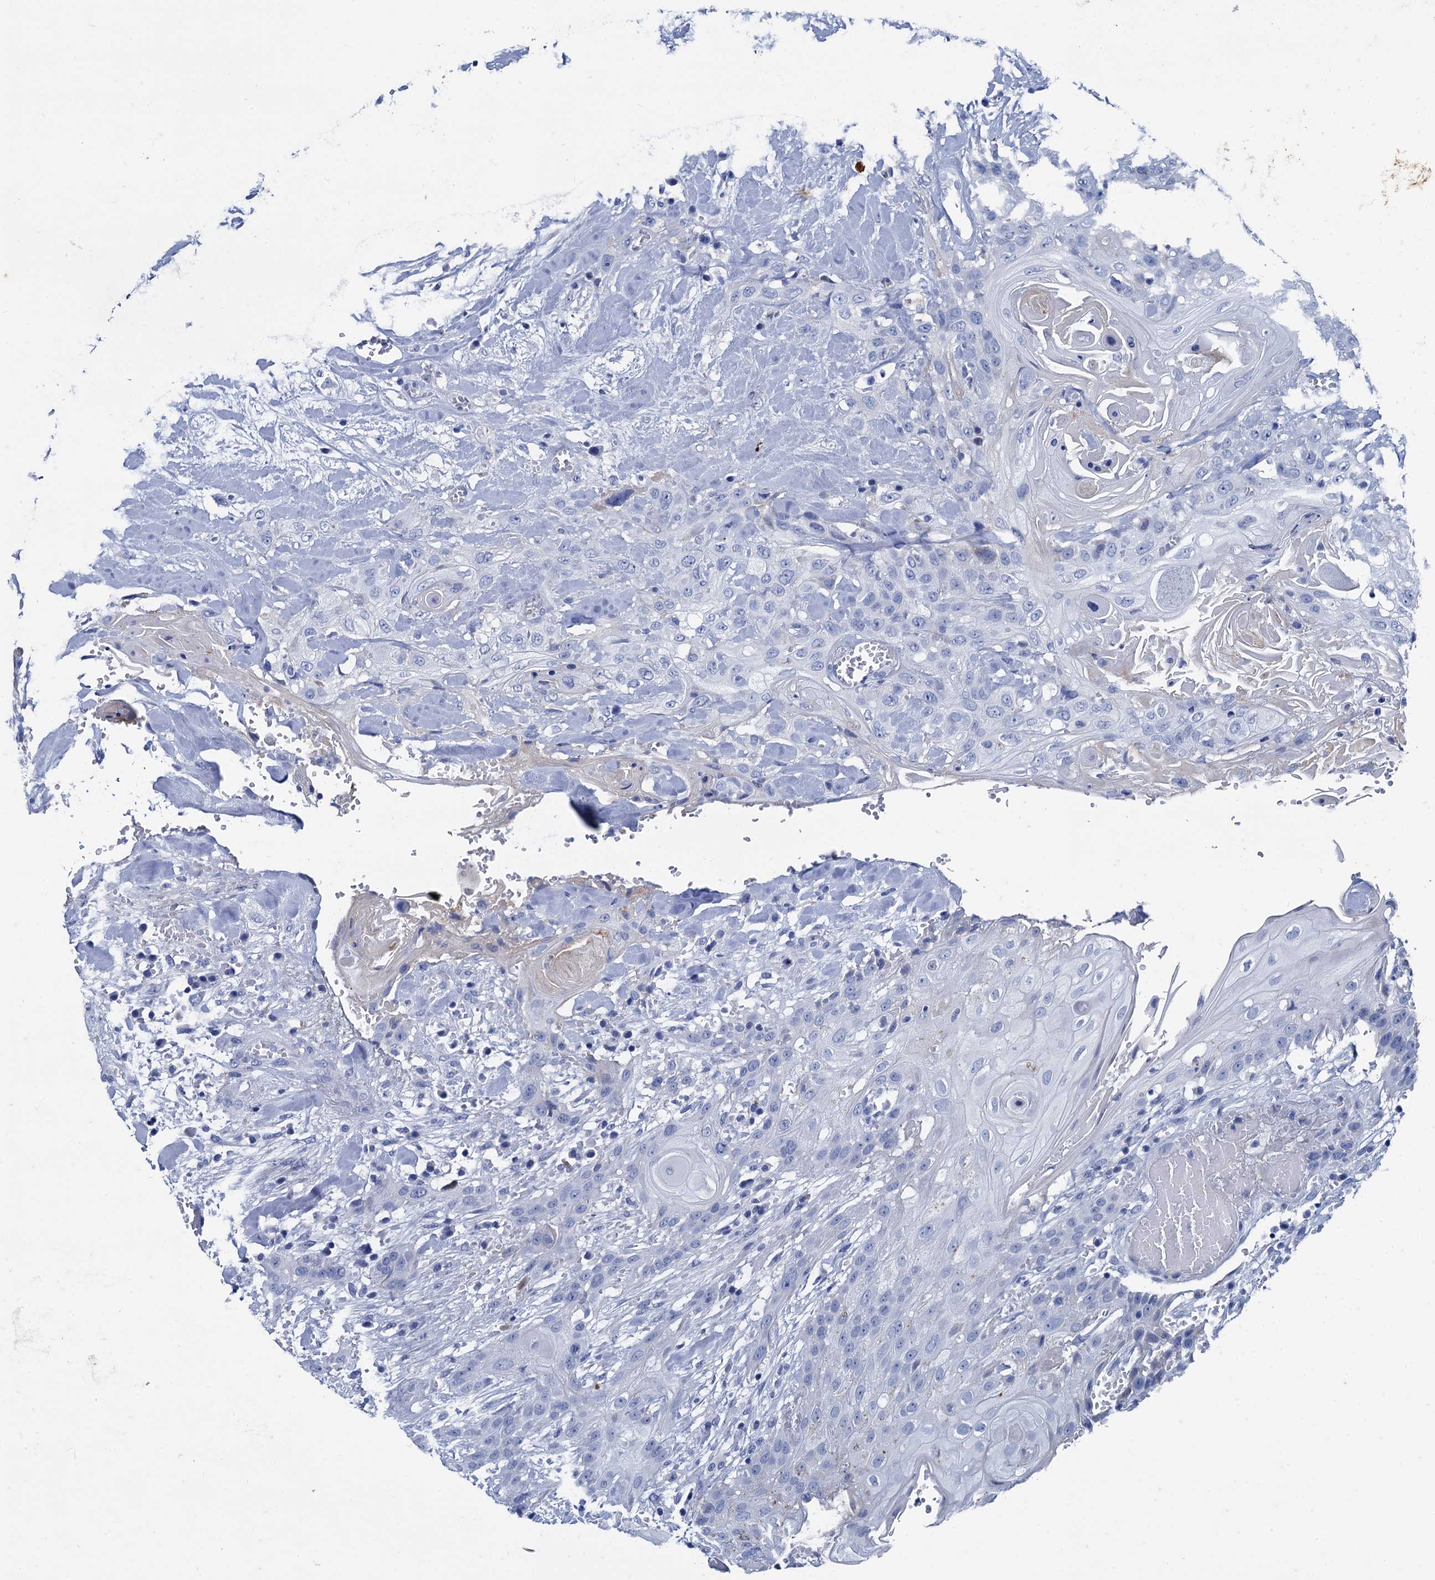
{"staining": {"intensity": "negative", "quantity": "none", "location": "none"}, "tissue": "head and neck cancer", "cell_type": "Tumor cells", "image_type": "cancer", "snomed": [{"axis": "morphology", "description": "Squamous cell carcinoma, NOS"}, {"axis": "topography", "description": "Head-Neck"}], "caption": "Tumor cells show no significant staining in head and neck cancer (squamous cell carcinoma). (Brightfield microscopy of DAB (3,3'-diaminobenzidine) immunohistochemistry (IHC) at high magnification).", "gene": "TMEM72", "patient": {"sex": "female", "age": 43}}